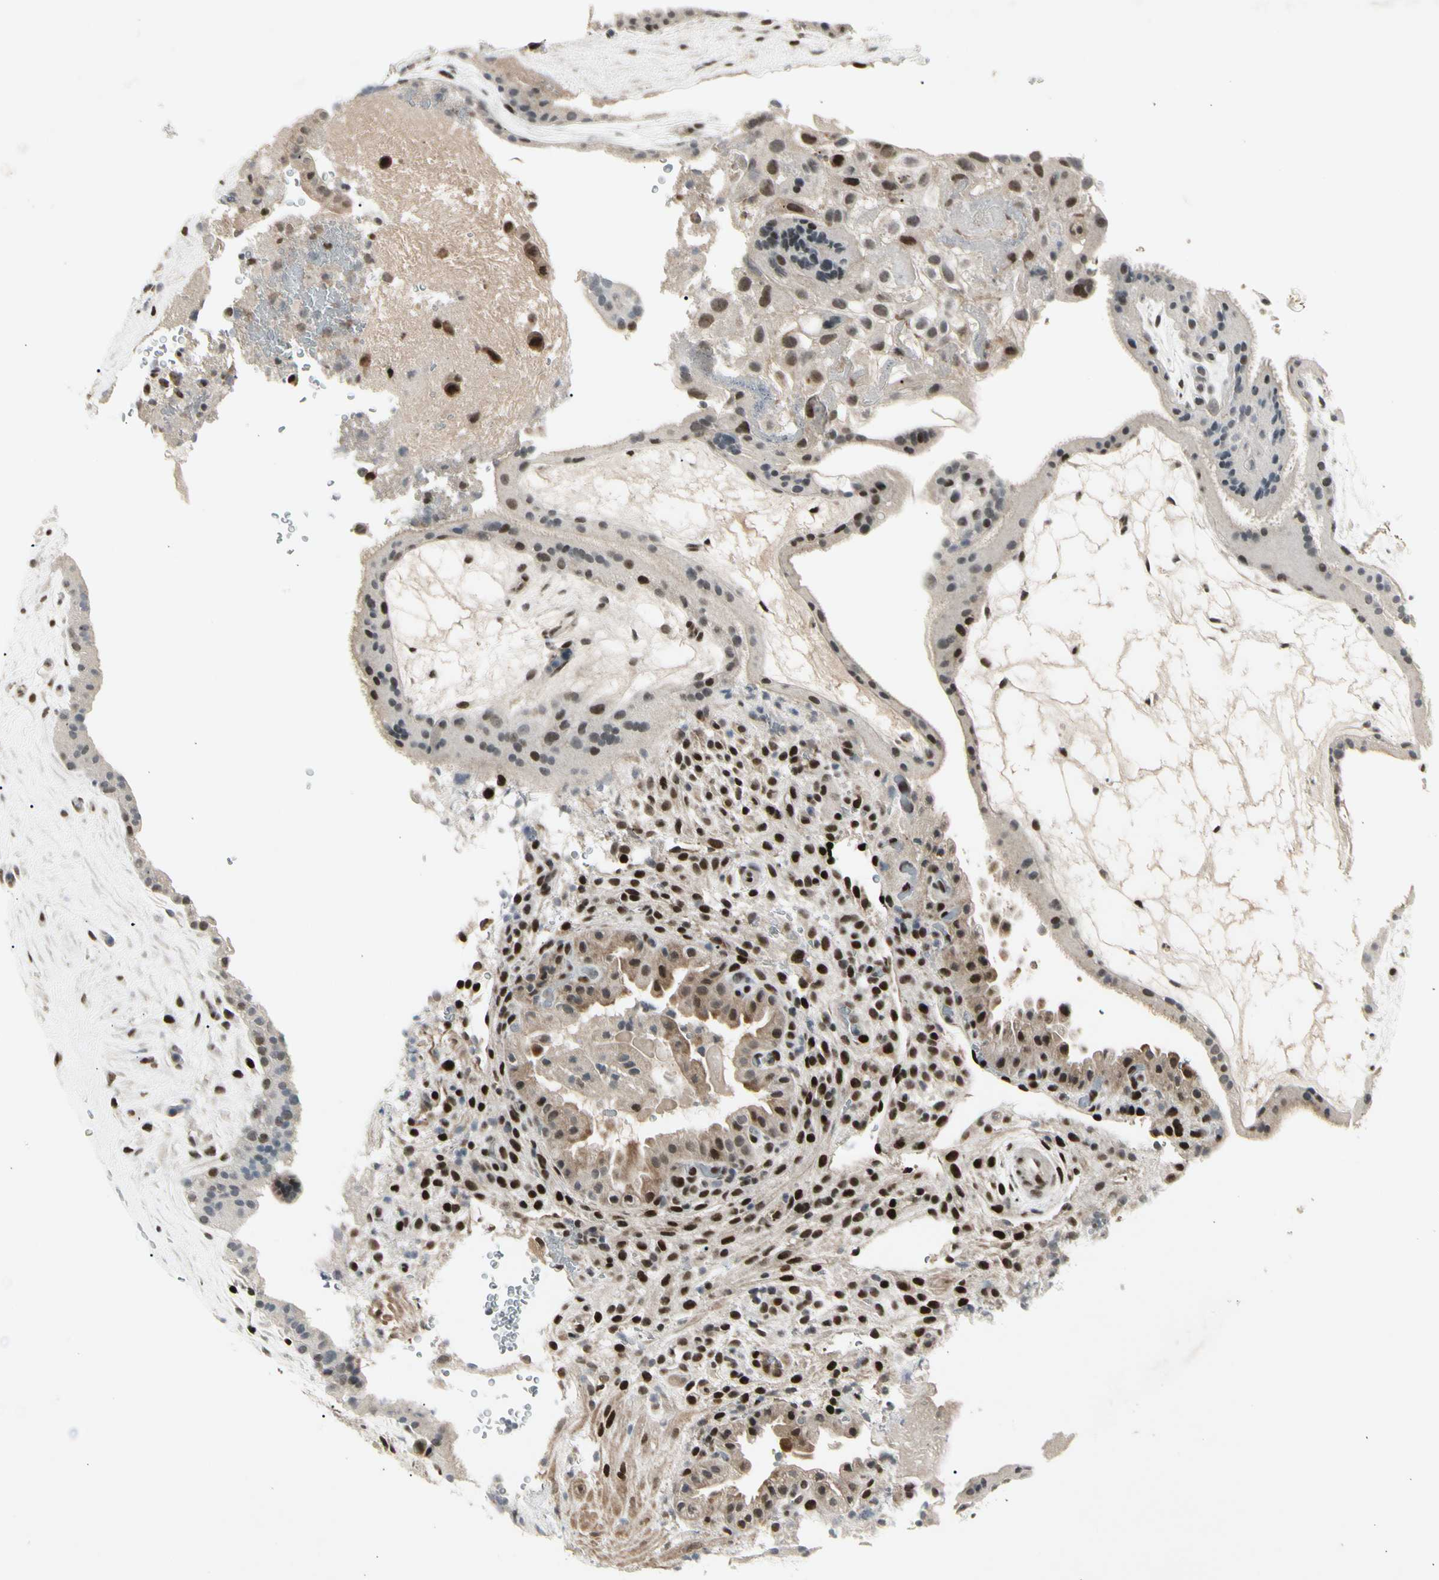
{"staining": {"intensity": "moderate", "quantity": ">75%", "location": "cytoplasmic/membranous"}, "tissue": "placenta", "cell_type": "Decidual cells", "image_type": "normal", "snomed": [{"axis": "morphology", "description": "Normal tissue, NOS"}, {"axis": "topography", "description": "Placenta"}], "caption": "DAB (3,3'-diaminobenzidine) immunohistochemical staining of normal placenta demonstrates moderate cytoplasmic/membranous protein positivity in about >75% of decidual cells. (DAB IHC, brown staining for protein, blue staining for nuclei).", "gene": "FOXJ2", "patient": {"sex": "female", "age": 19}}